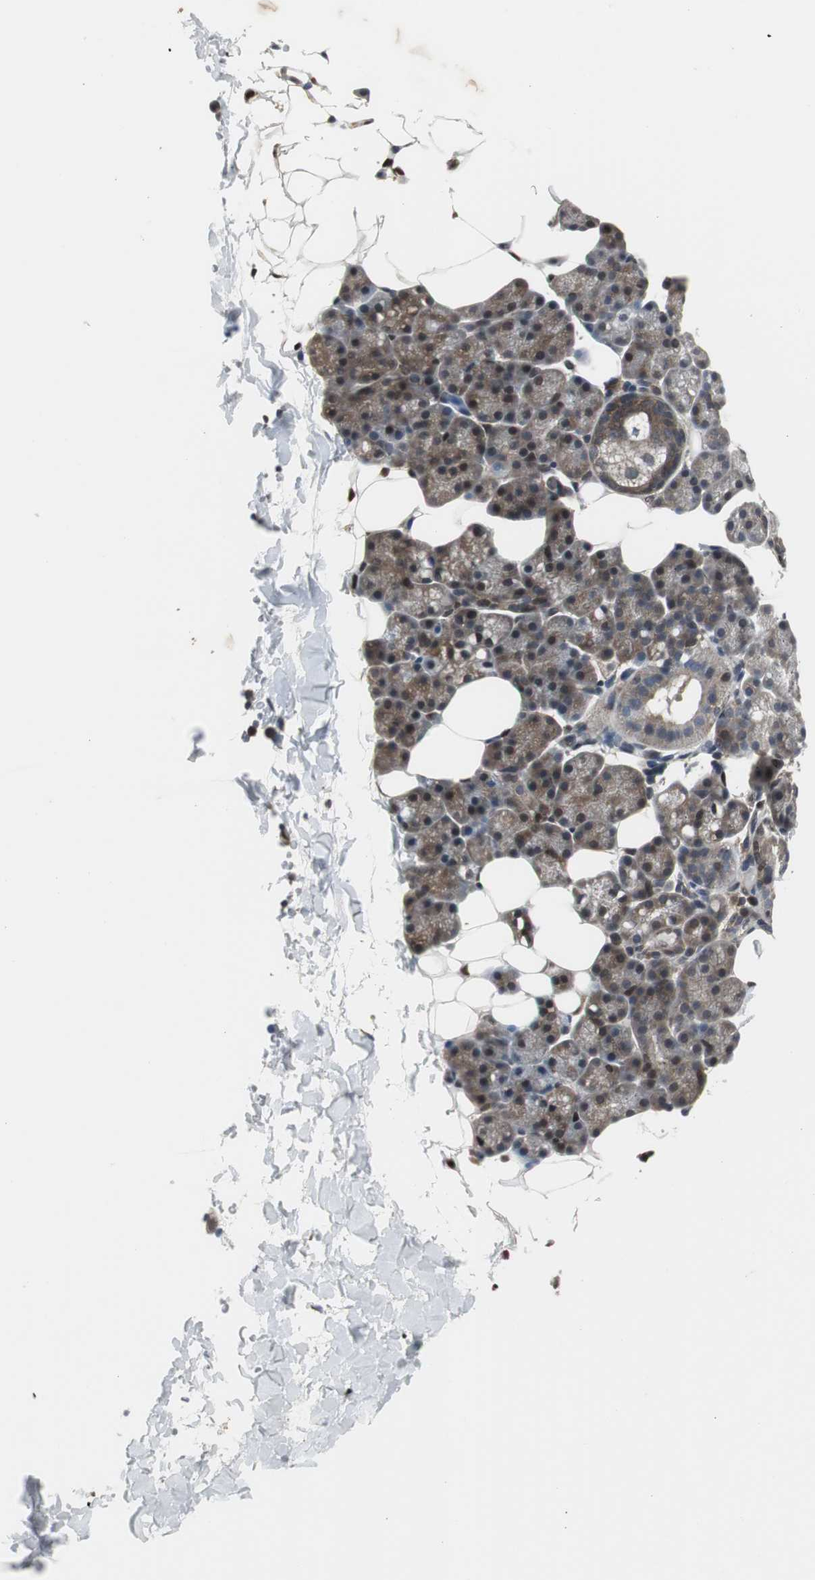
{"staining": {"intensity": "moderate", "quantity": "25%-75%", "location": "cytoplasmic/membranous,nuclear"}, "tissue": "salivary gland", "cell_type": "Glandular cells", "image_type": "normal", "snomed": [{"axis": "morphology", "description": "Normal tissue, NOS"}, {"axis": "topography", "description": "Lymph node"}, {"axis": "topography", "description": "Salivary gland"}], "caption": "Unremarkable salivary gland reveals moderate cytoplasmic/membranous,nuclear staining in about 25%-75% of glandular cells.", "gene": "PFDN1", "patient": {"sex": "male", "age": 8}}